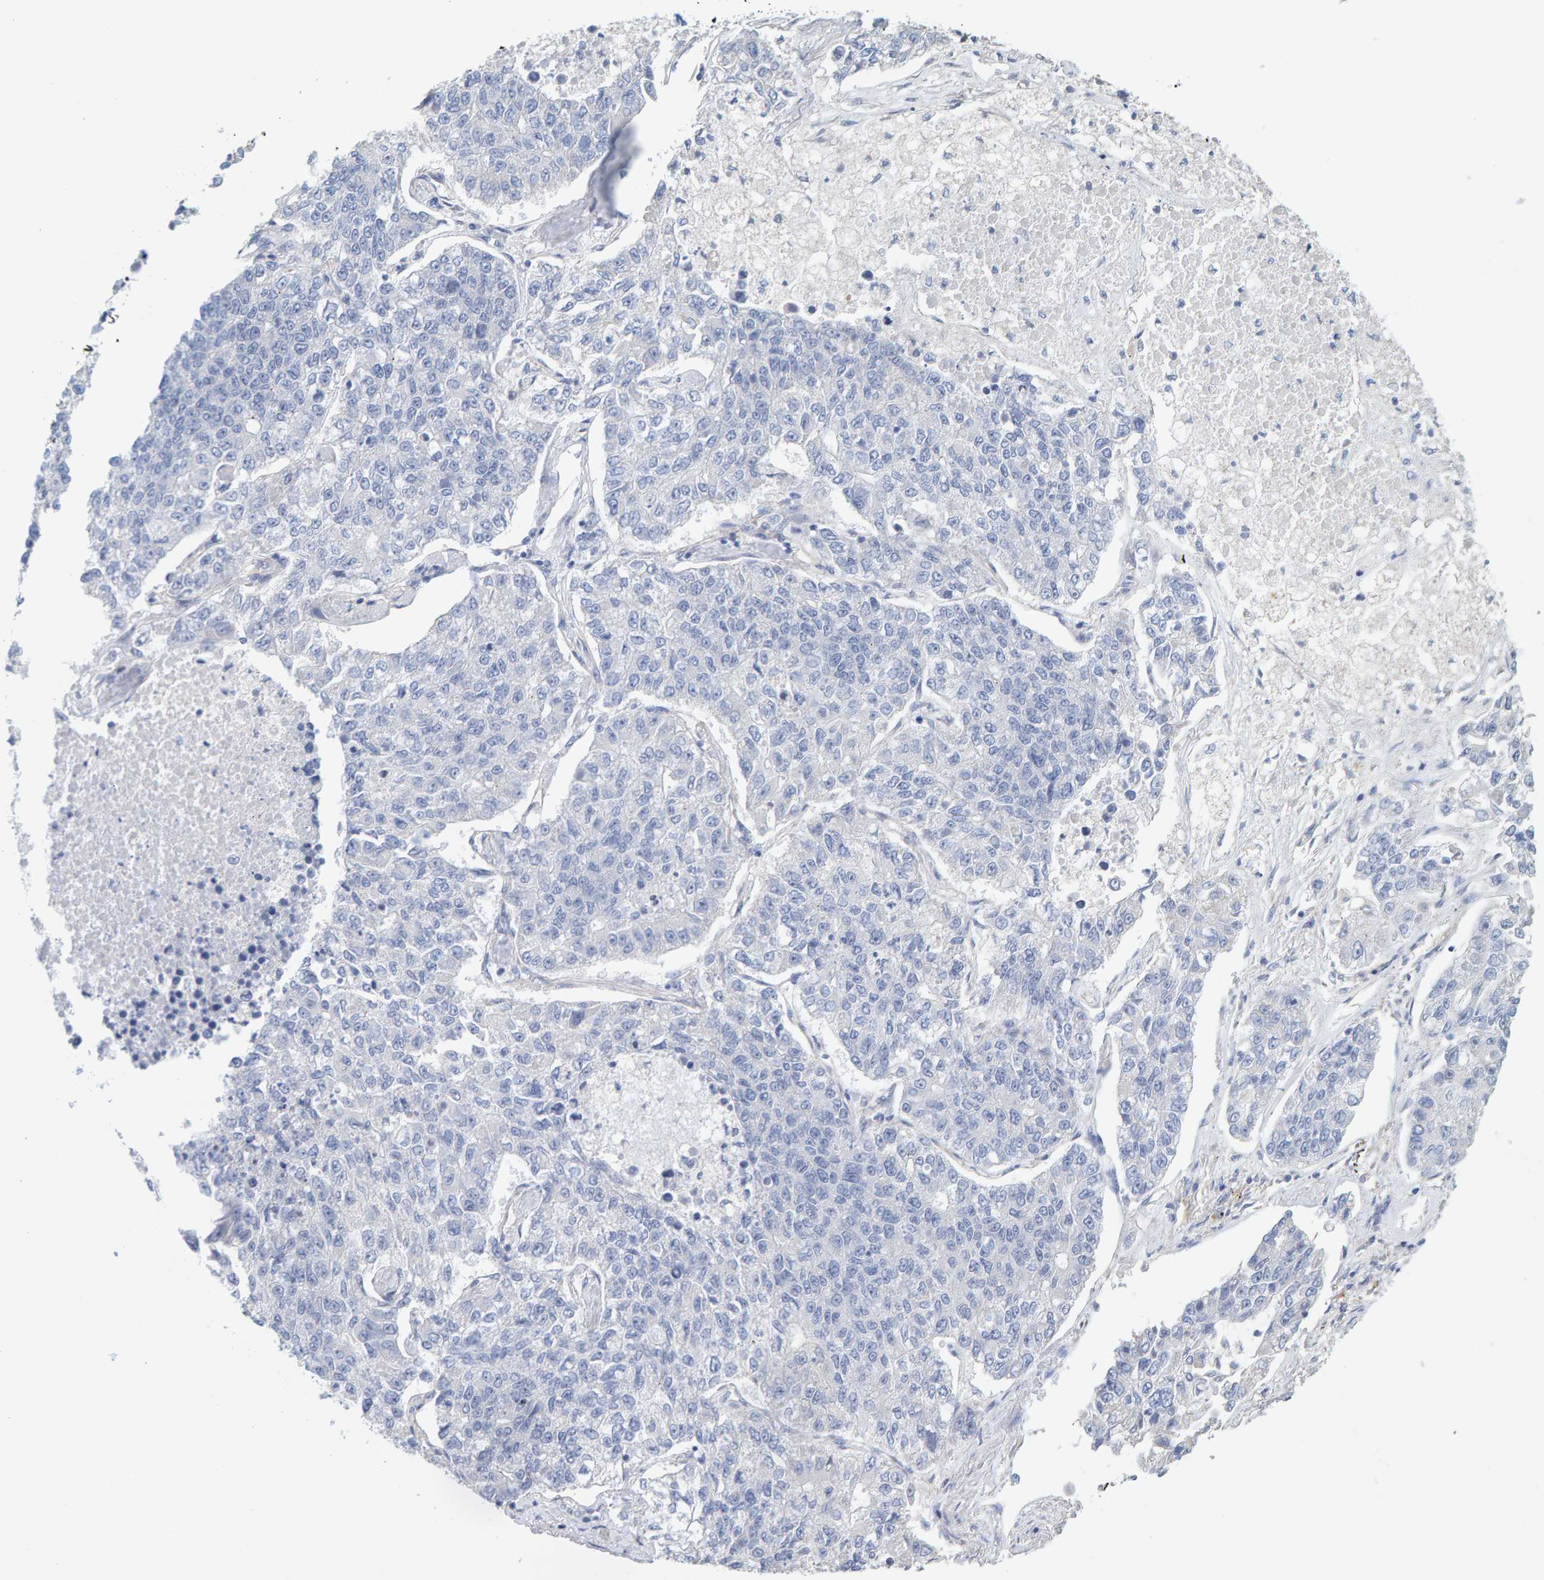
{"staining": {"intensity": "negative", "quantity": "none", "location": "none"}, "tissue": "lung cancer", "cell_type": "Tumor cells", "image_type": "cancer", "snomed": [{"axis": "morphology", "description": "Adenocarcinoma, NOS"}, {"axis": "topography", "description": "Lung"}], "caption": "High power microscopy photomicrograph of an immunohistochemistry photomicrograph of lung cancer, revealing no significant positivity in tumor cells.", "gene": "RGP1", "patient": {"sex": "male", "age": 49}}